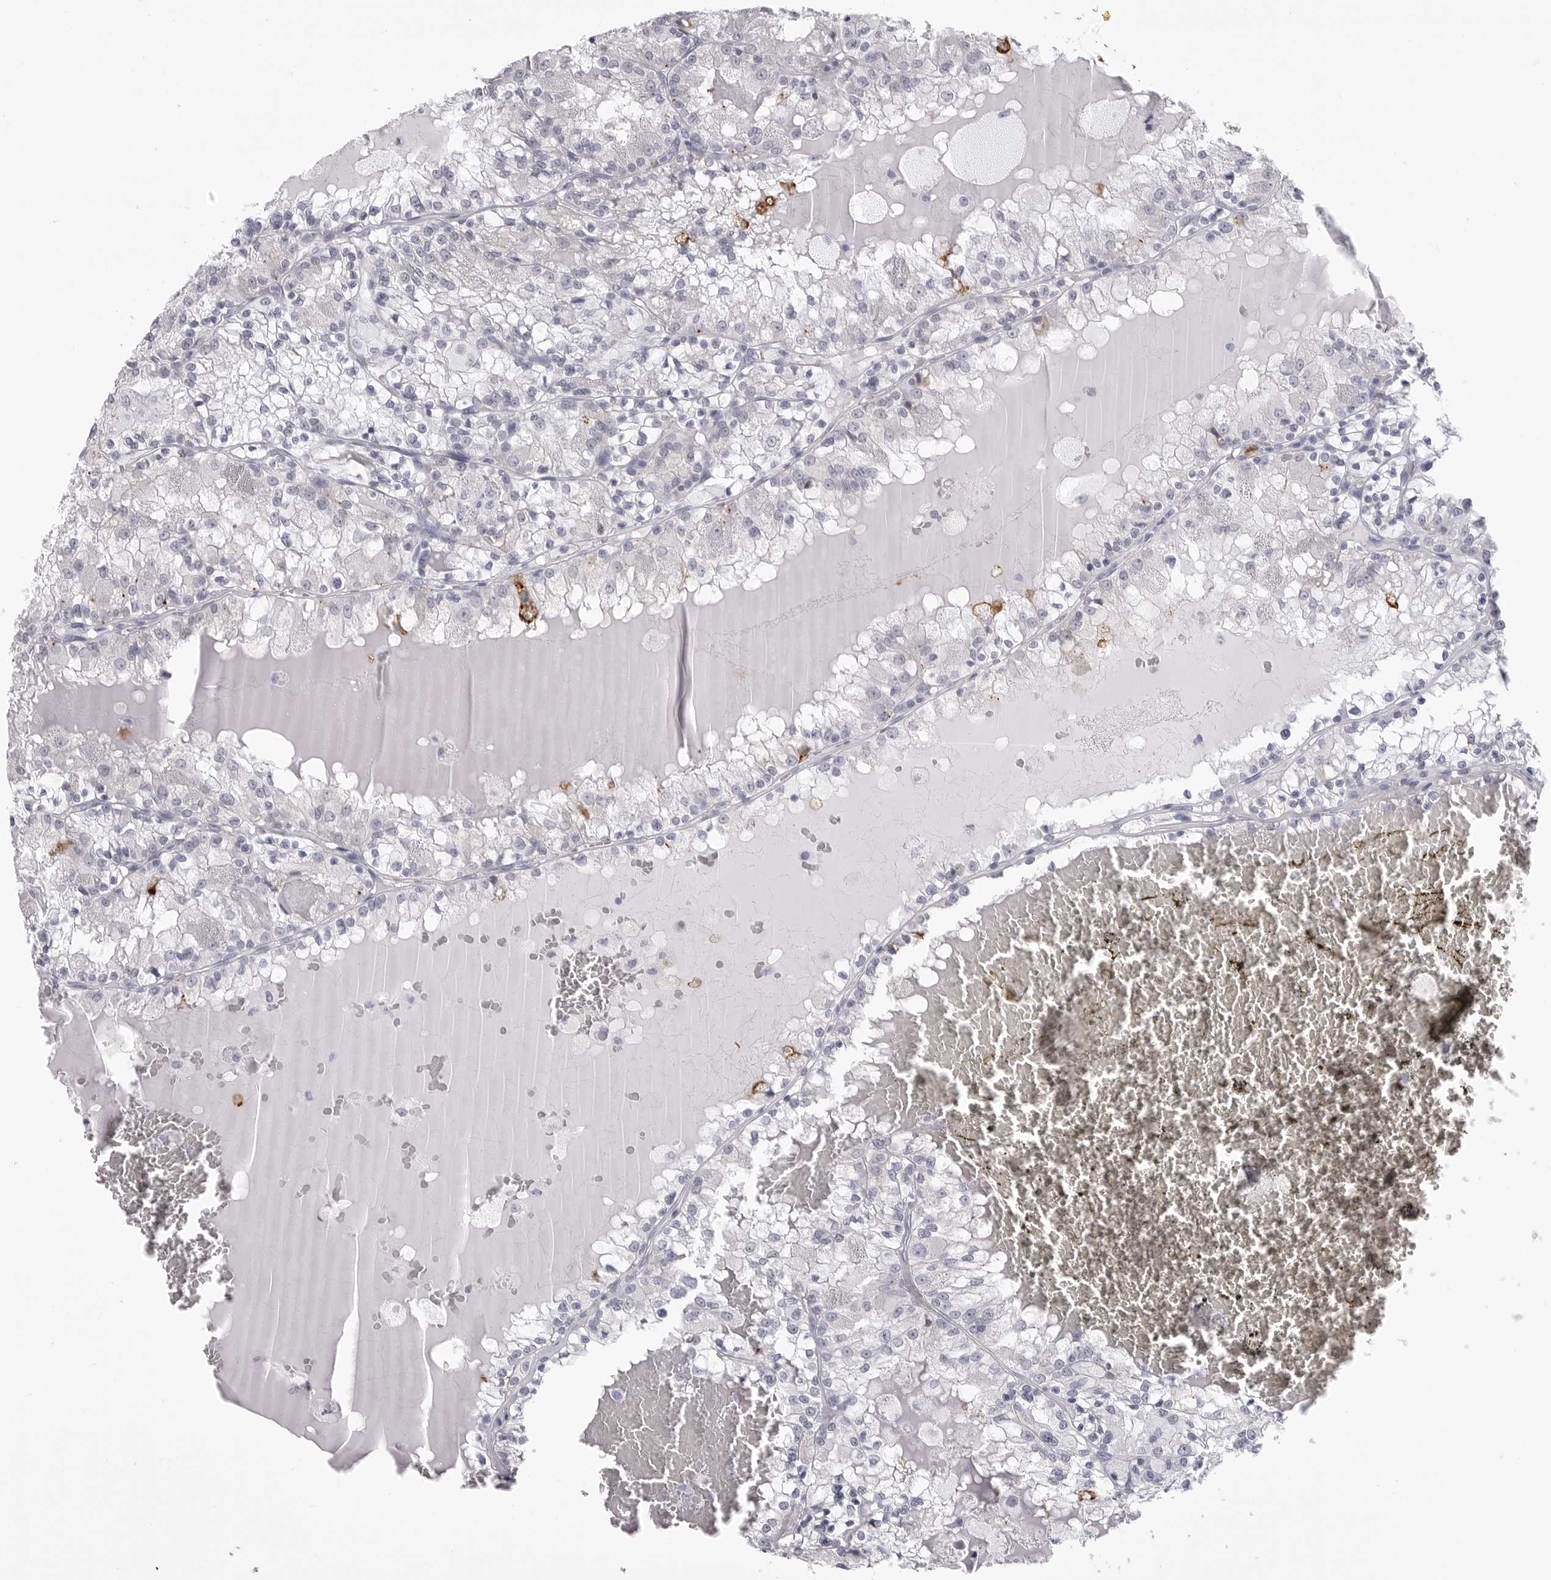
{"staining": {"intensity": "negative", "quantity": "none", "location": "none"}, "tissue": "renal cancer", "cell_type": "Tumor cells", "image_type": "cancer", "snomed": [{"axis": "morphology", "description": "Adenocarcinoma, NOS"}, {"axis": "topography", "description": "Kidney"}], "caption": "Renal adenocarcinoma stained for a protein using immunohistochemistry reveals no expression tumor cells.", "gene": "LGALS4", "patient": {"sex": "female", "age": 56}}